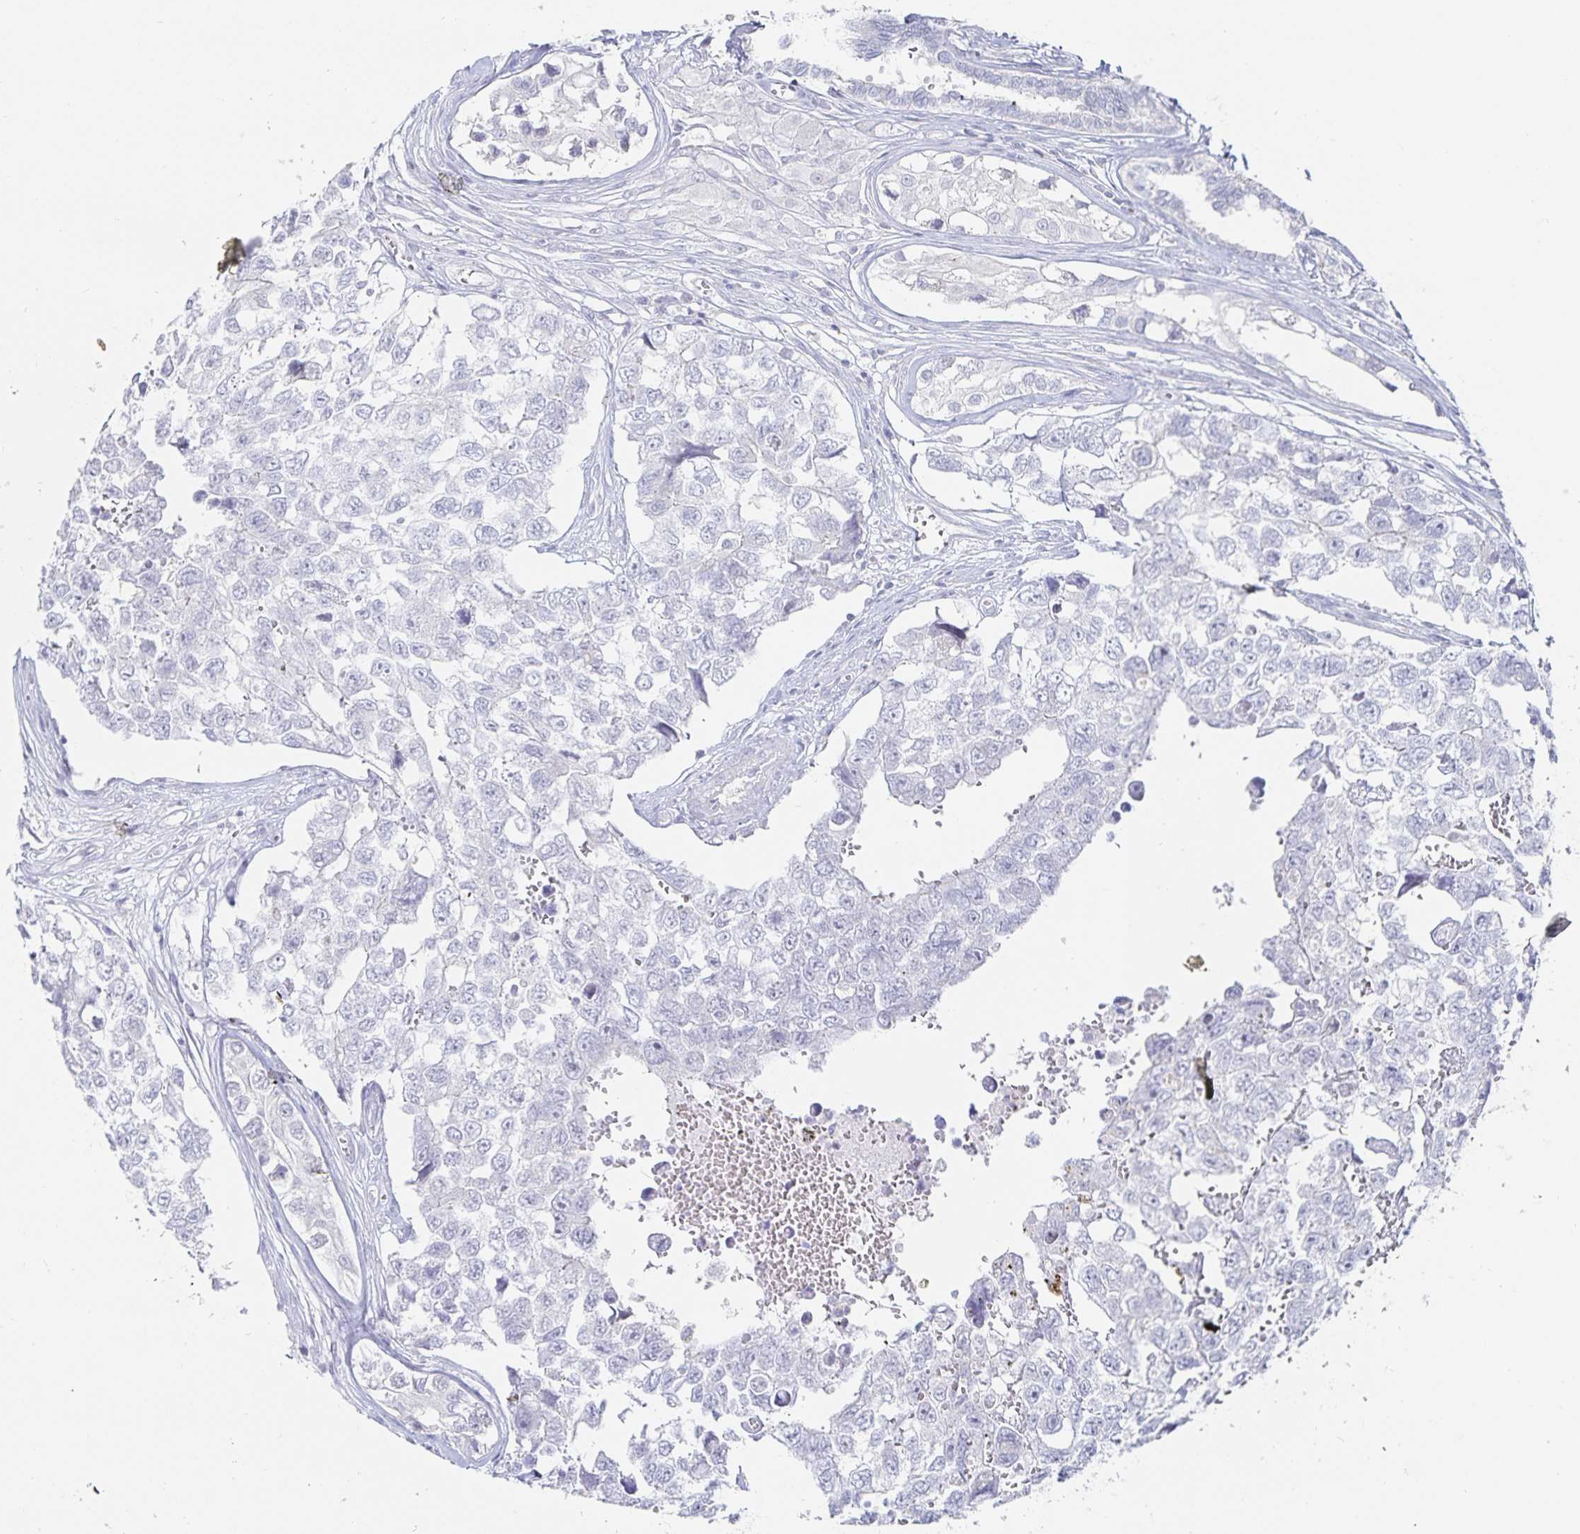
{"staining": {"intensity": "negative", "quantity": "none", "location": "none"}, "tissue": "testis cancer", "cell_type": "Tumor cells", "image_type": "cancer", "snomed": [{"axis": "morphology", "description": "Carcinoma, Embryonal, NOS"}, {"axis": "topography", "description": "Testis"}], "caption": "IHC micrograph of neoplastic tissue: human testis embryonal carcinoma stained with DAB (3,3'-diaminobenzidine) demonstrates no significant protein positivity in tumor cells.", "gene": "SFTPA1", "patient": {"sex": "male", "age": 18}}